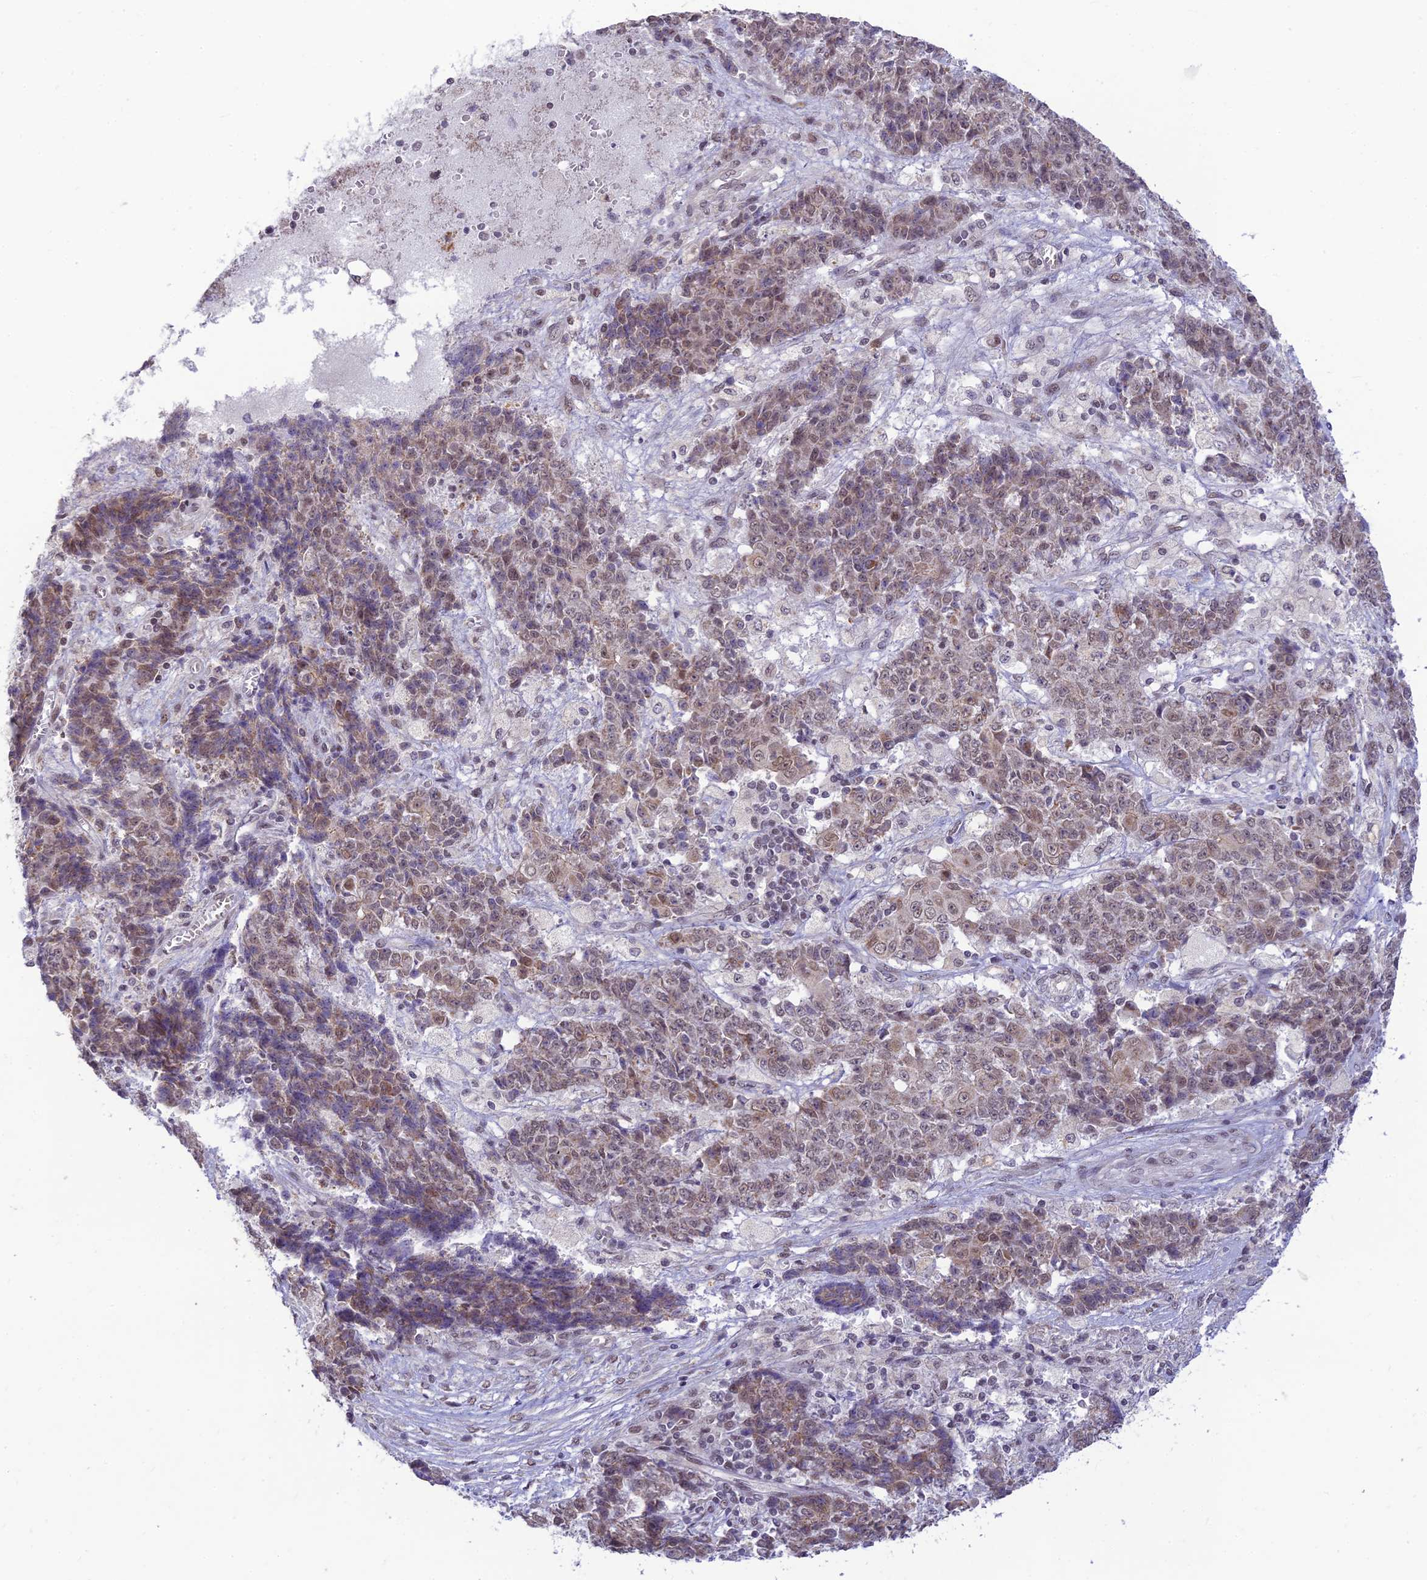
{"staining": {"intensity": "moderate", "quantity": "25%-75%", "location": "cytoplasmic/membranous,nuclear"}, "tissue": "ovarian cancer", "cell_type": "Tumor cells", "image_type": "cancer", "snomed": [{"axis": "morphology", "description": "Carcinoma, endometroid"}, {"axis": "topography", "description": "Ovary"}], "caption": "The image reveals immunohistochemical staining of ovarian cancer. There is moderate cytoplasmic/membranous and nuclear positivity is appreciated in about 25%-75% of tumor cells.", "gene": "MICOS13", "patient": {"sex": "female", "age": 42}}